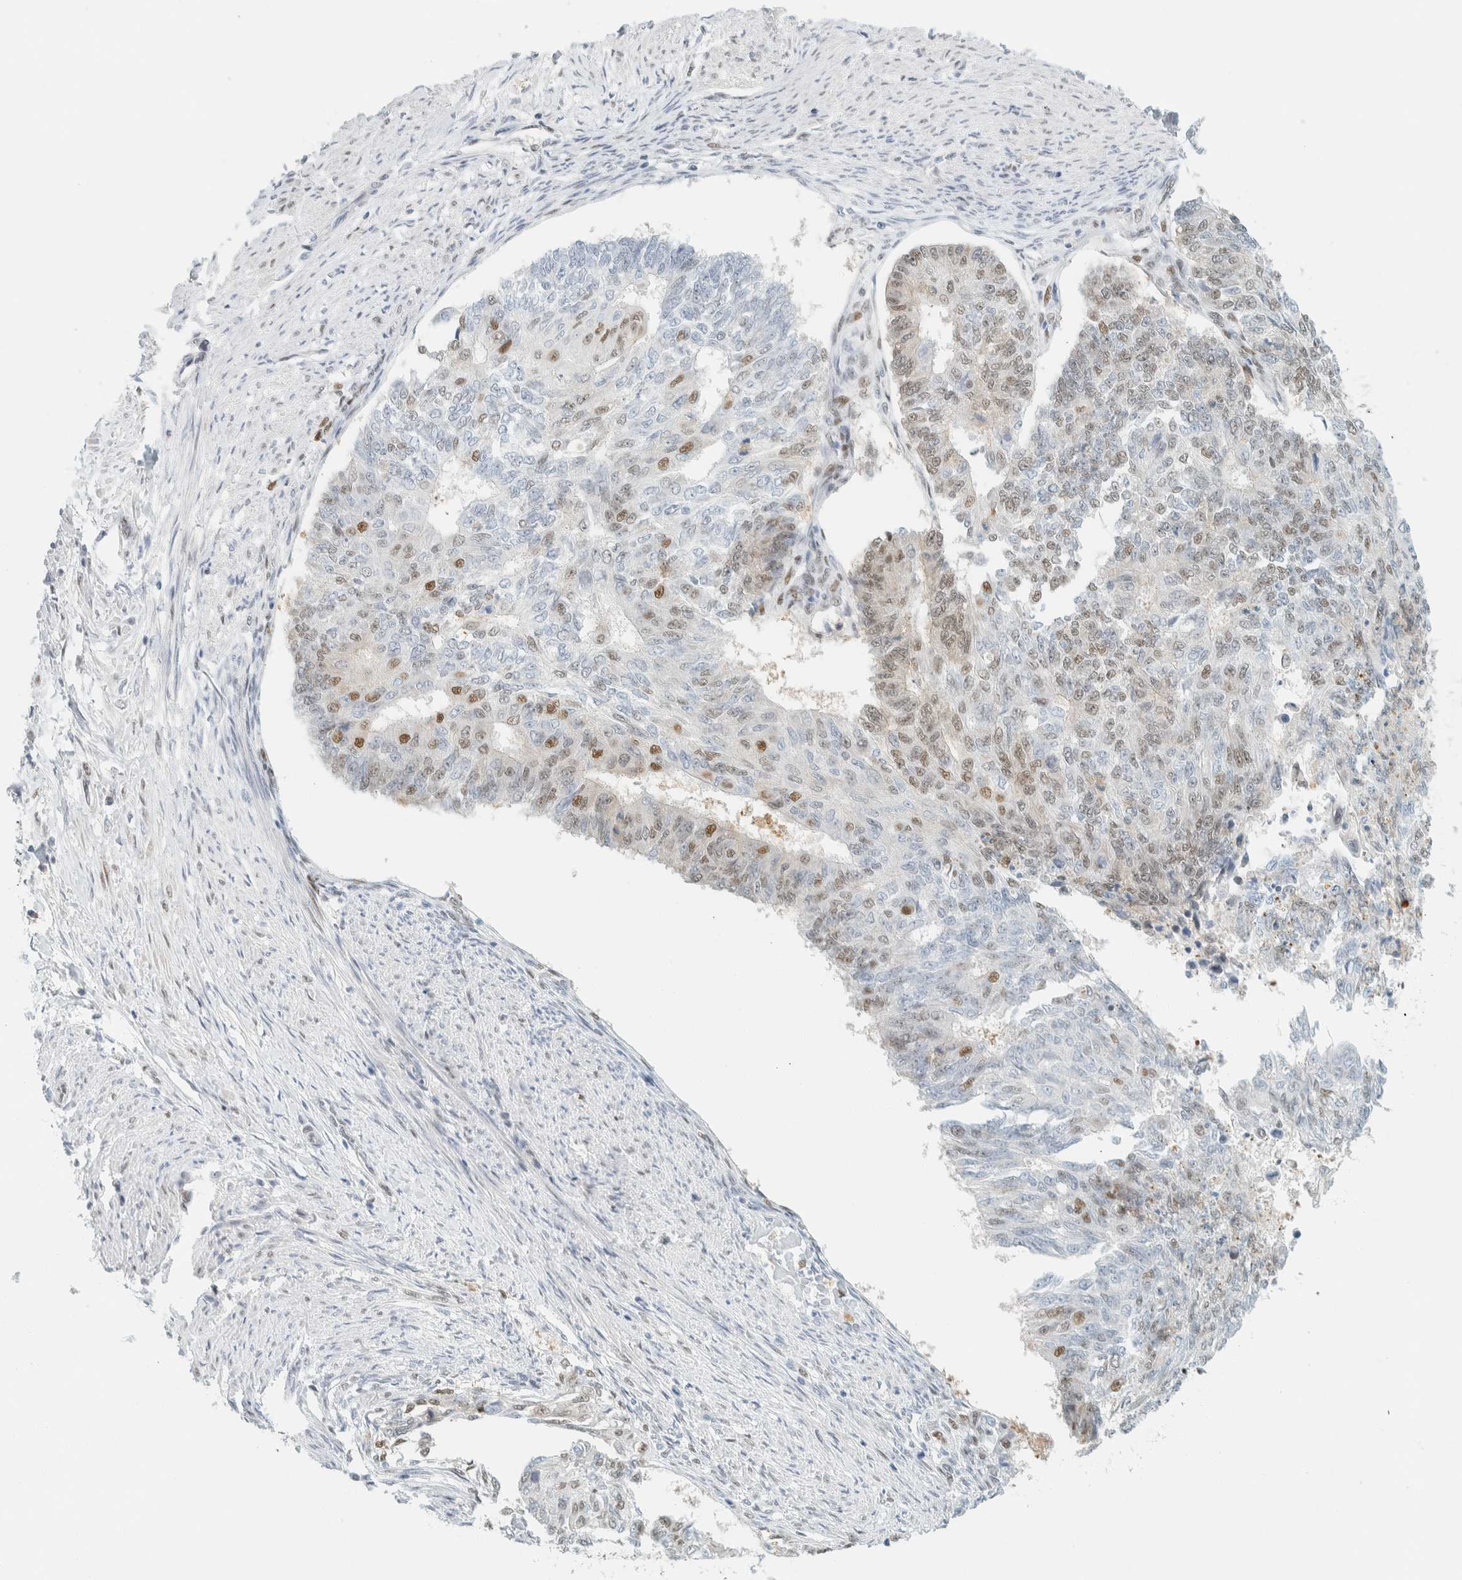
{"staining": {"intensity": "moderate", "quantity": "<25%", "location": "nuclear"}, "tissue": "endometrial cancer", "cell_type": "Tumor cells", "image_type": "cancer", "snomed": [{"axis": "morphology", "description": "Adenocarcinoma, NOS"}, {"axis": "topography", "description": "Endometrium"}], "caption": "Protein staining displays moderate nuclear staining in approximately <25% of tumor cells in endometrial cancer (adenocarcinoma).", "gene": "ZNF683", "patient": {"sex": "female", "age": 32}}